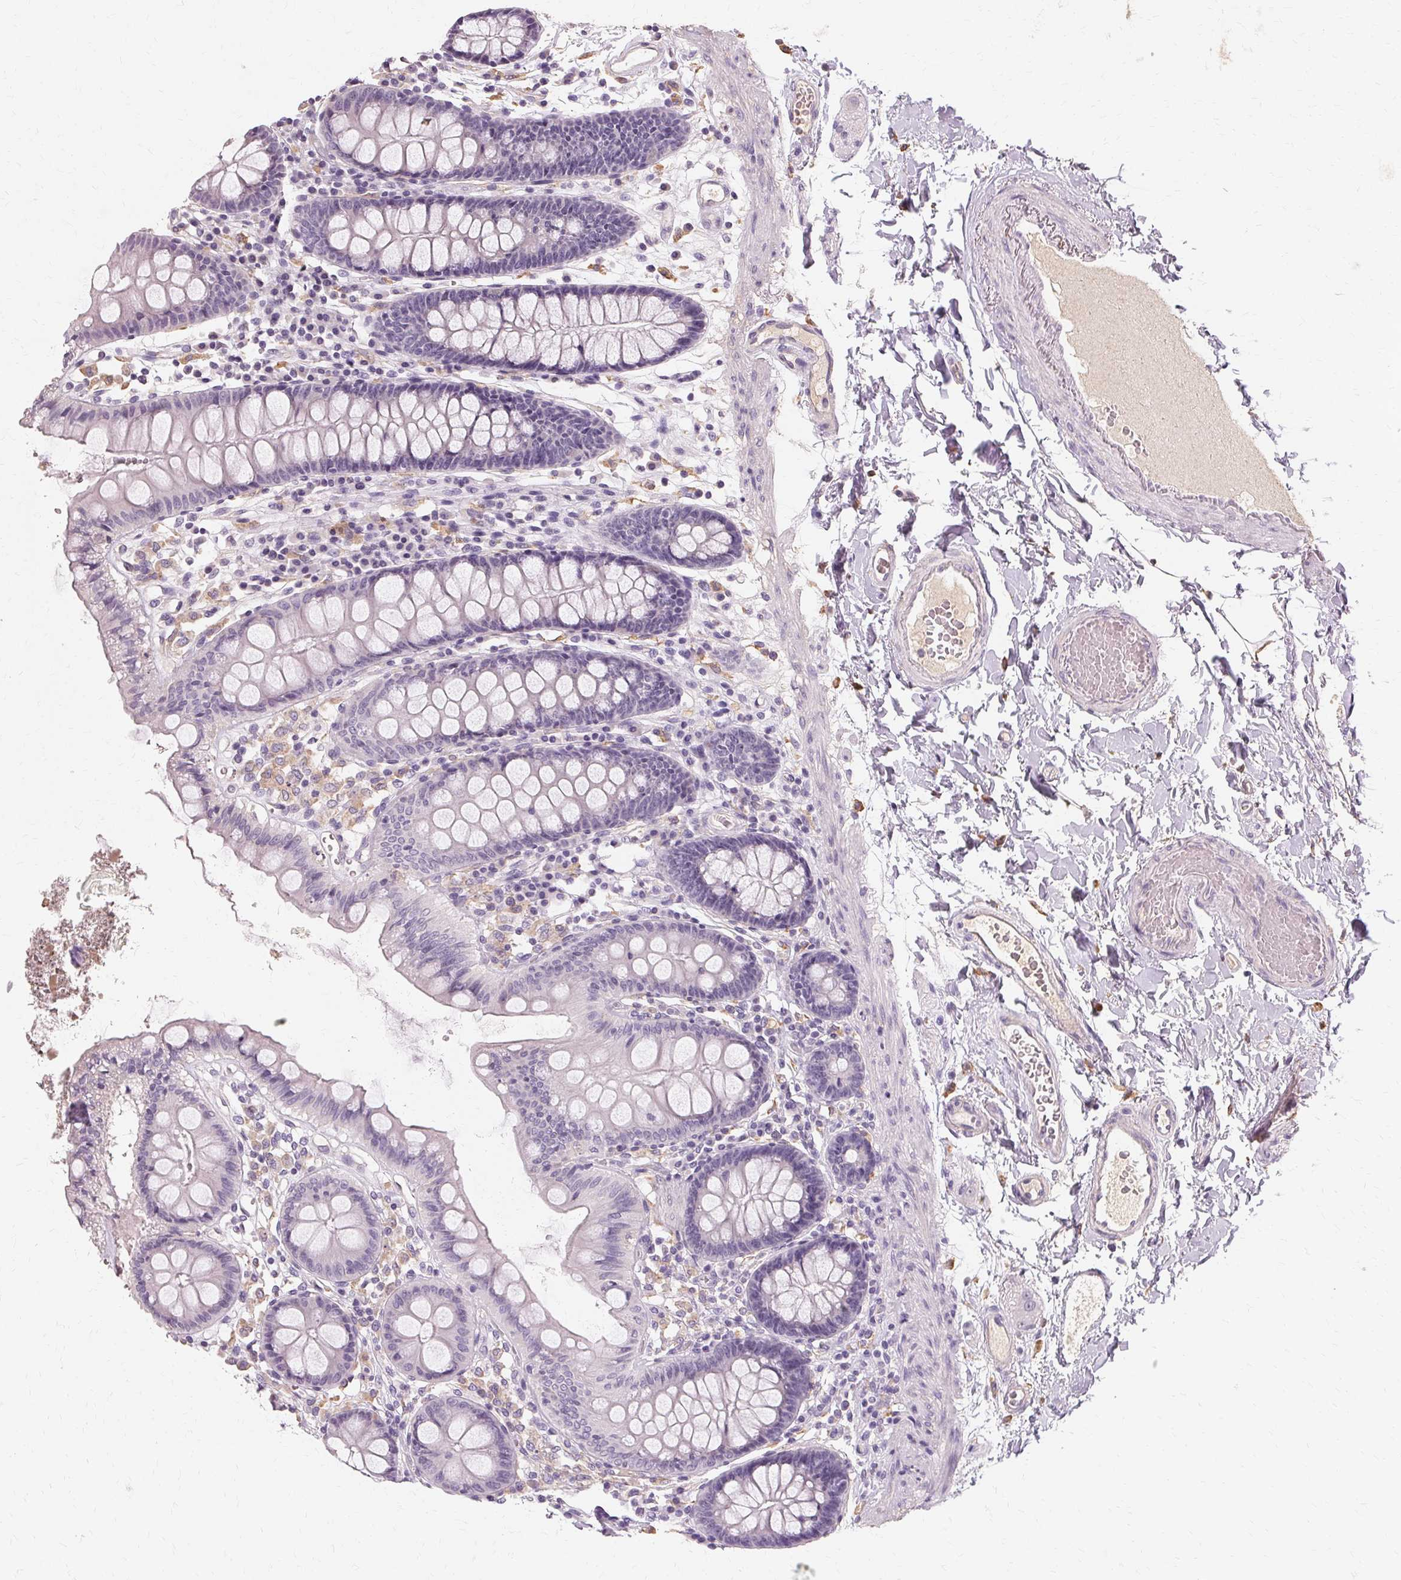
{"staining": {"intensity": "negative", "quantity": "none", "location": "none"}, "tissue": "colon", "cell_type": "Endothelial cells", "image_type": "normal", "snomed": [{"axis": "morphology", "description": "Normal tissue, NOS"}, {"axis": "topography", "description": "Colon"}], "caption": "Immunohistochemistry (IHC) of unremarkable colon exhibits no expression in endothelial cells. The staining is performed using DAB (3,3'-diaminobenzidine) brown chromogen with nuclei counter-stained in using hematoxylin.", "gene": "IFNGR1", "patient": {"sex": "male", "age": 84}}